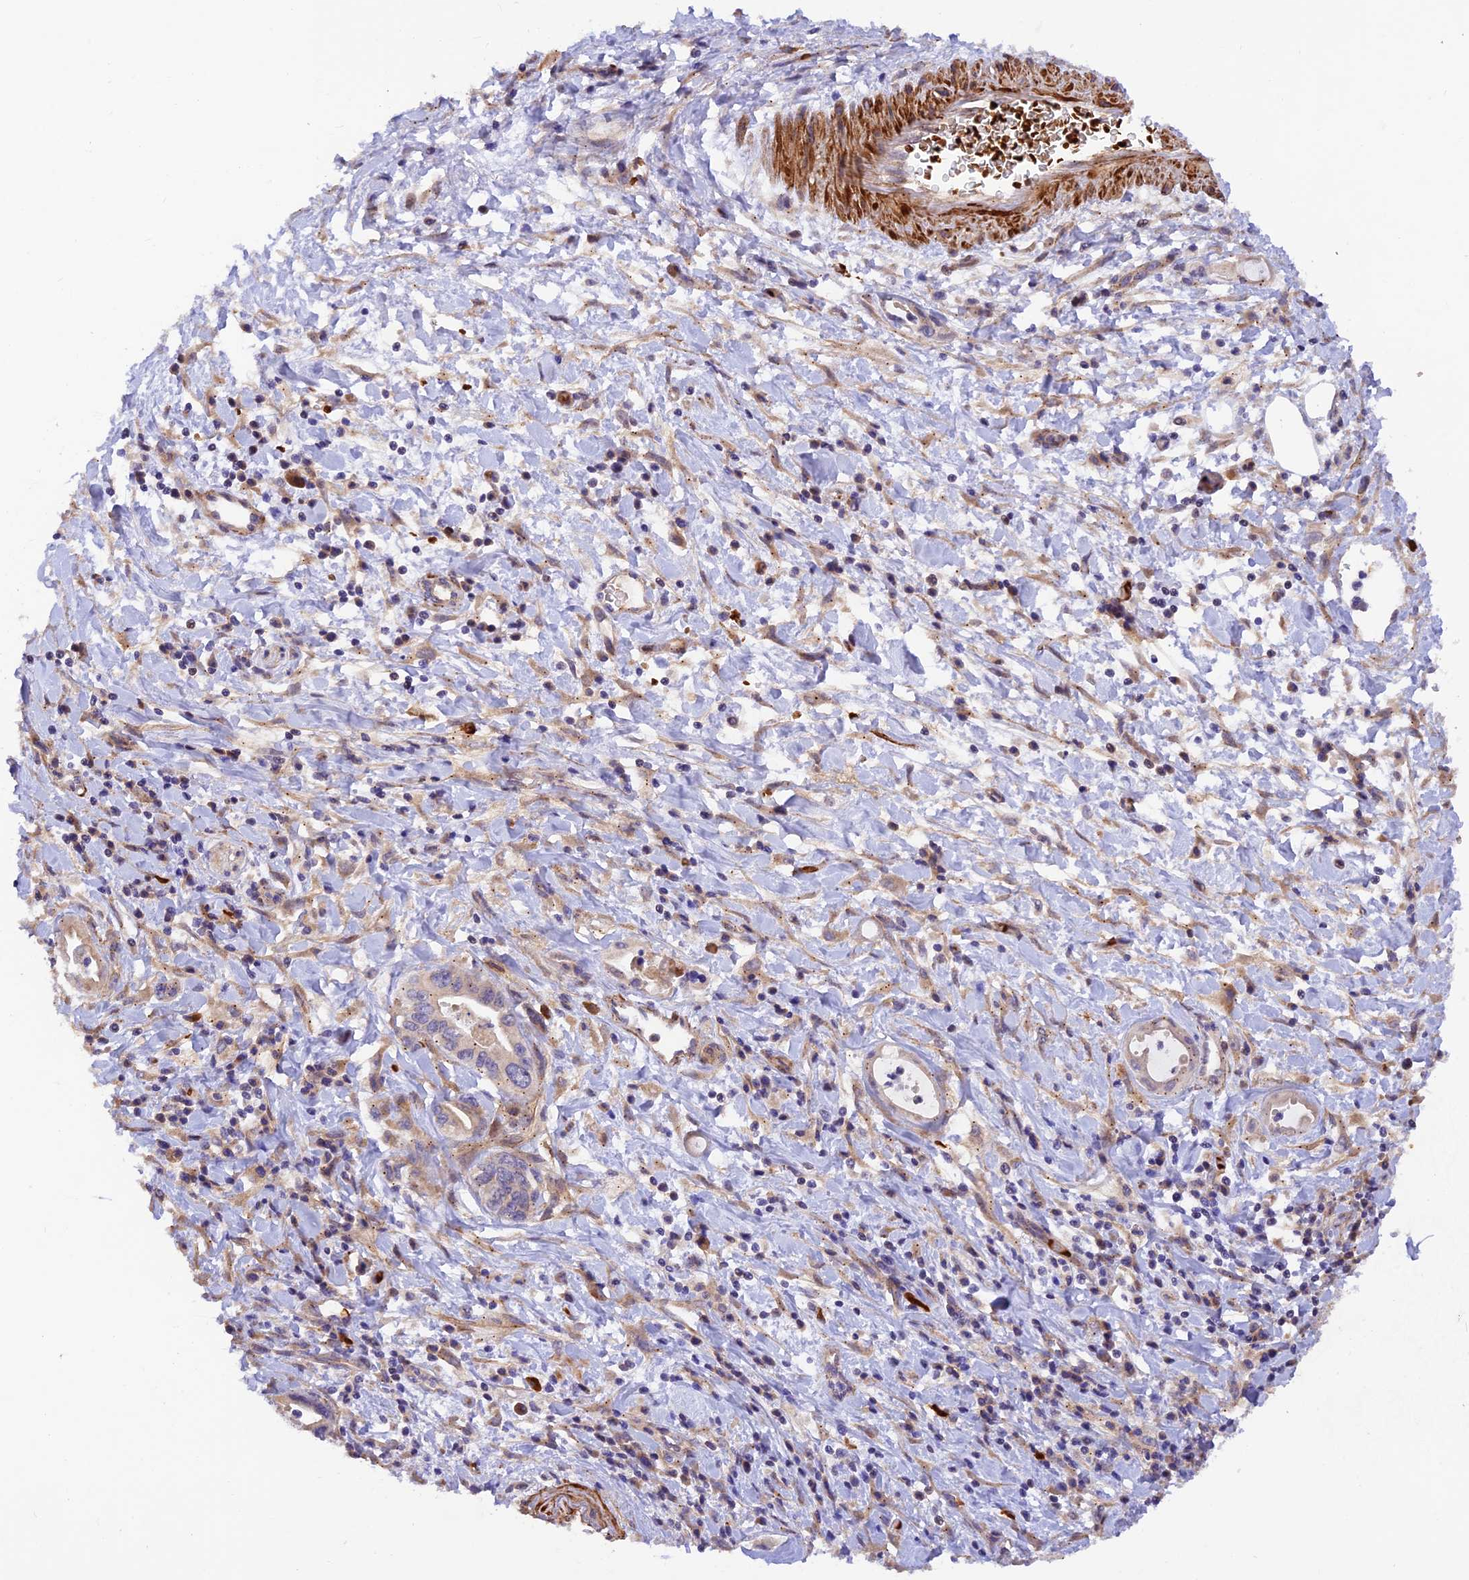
{"staining": {"intensity": "negative", "quantity": "none", "location": "none"}, "tissue": "pancreatic cancer", "cell_type": "Tumor cells", "image_type": "cancer", "snomed": [{"axis": "morphology", "description": "Adenocarcinoma, NOS"}, {"axis": "topography", "description": "Pancreas"}], "caption": "Immunohistochemistry (IHC) micrograph of human adenocarcinoma (pancreatic) stained for a protein (brown), which reveals no staining in tumor cells.", "gene": "WDFY4", "patient": {"sex": "female", "age": 77}}